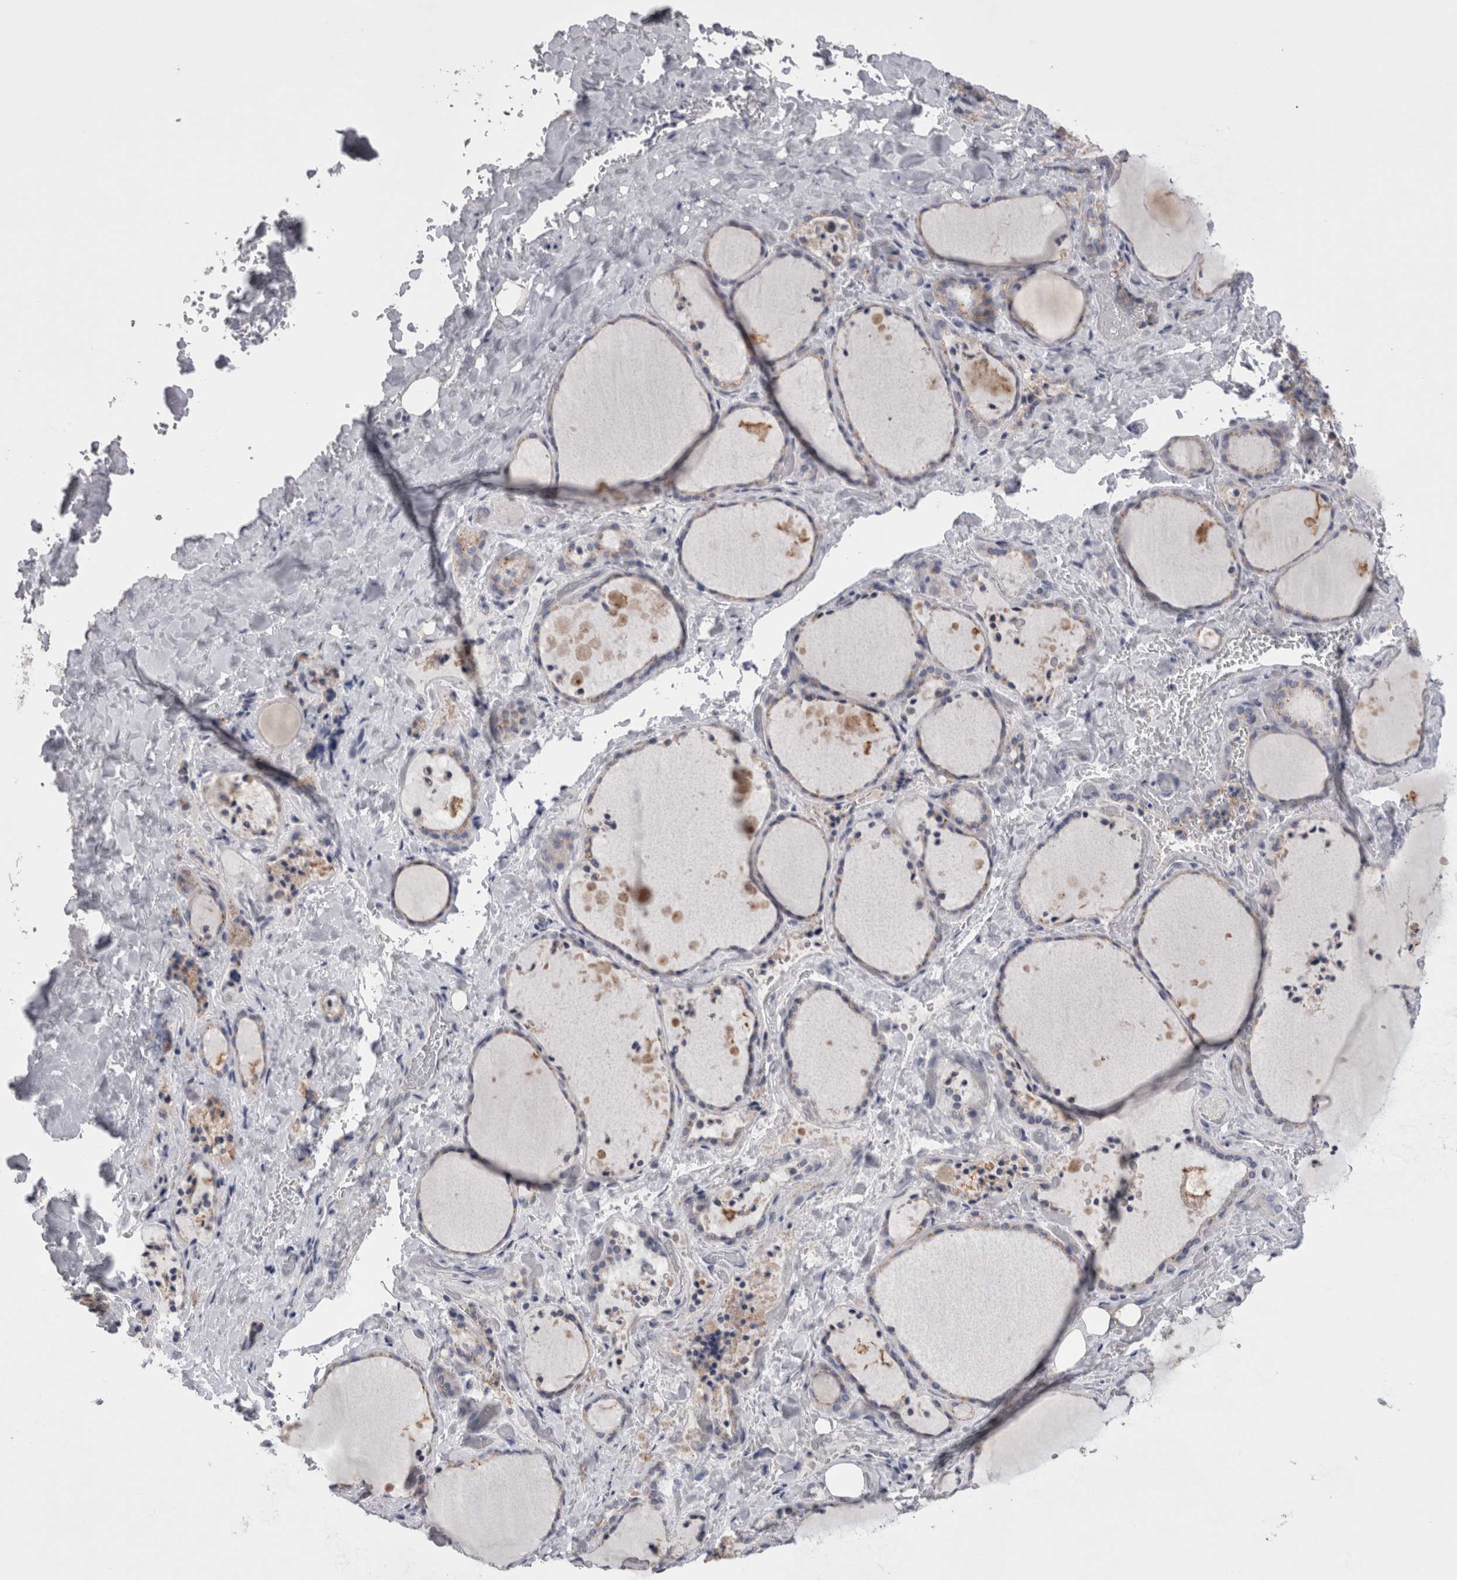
{"staining": {"intensity": "weak", "quantity": "<25%", "location": "cytoplasmic/membranous"}, "tissue": "thyroid gland", "cell_type": "Glandular cells", "image_type": "normal", "snomed": [{"axis": "morphology", "description": "Normal tissue, NOS"}, {"axis": "topography", "description": "Thyroid gland"}], "caption": "This is an immunohistochemistry histopathology image of benign human thyroid gland. There is no positivity in glandular cells.", "gene": "PWP2", "patient": {"sex": "female", "age": 44}}